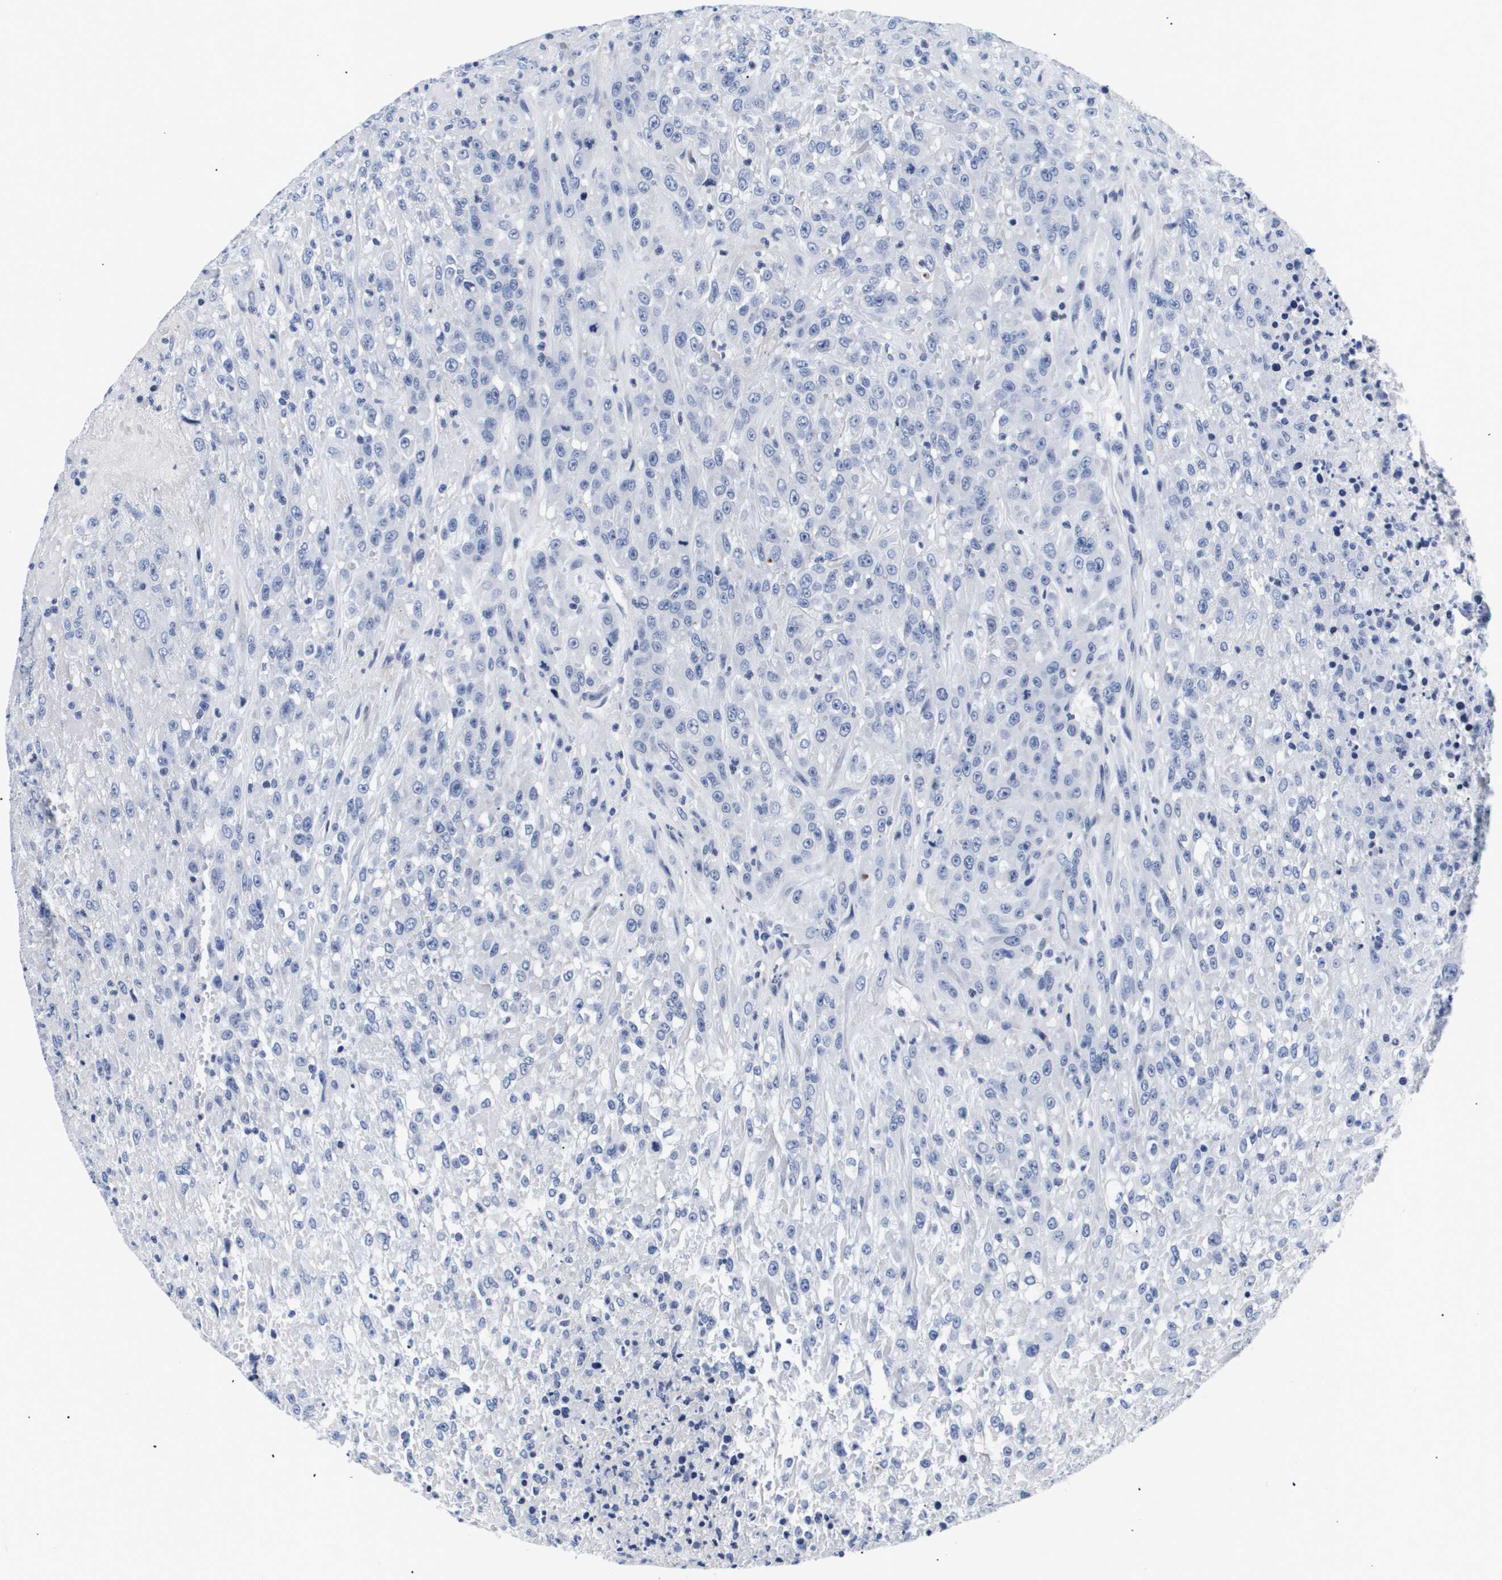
{"staining": {"intensity": "negative", "quantity": "none", "location": "none"}, "tissue": "urothelial cancer", "cell_type": "Tumor cells", "image_type": "cancer", "snomed": [{"axis": "morphology", "description": "Urothelial carcinoma, High grade"}, {"axis": "topography", "description": "Urinary bladder"}], "caption": "Immunohistochemistry (IHC) of urothelial cancer reveals no expression in tumor cells. (Stains: DAB (3,3'-diaminobenzidine) IHC with hematoxylin counter stain, Microscopy: brightfield microscopy at high magnification).", "gene": "SHD", "patient": {"sex": "male", "age": 46}}